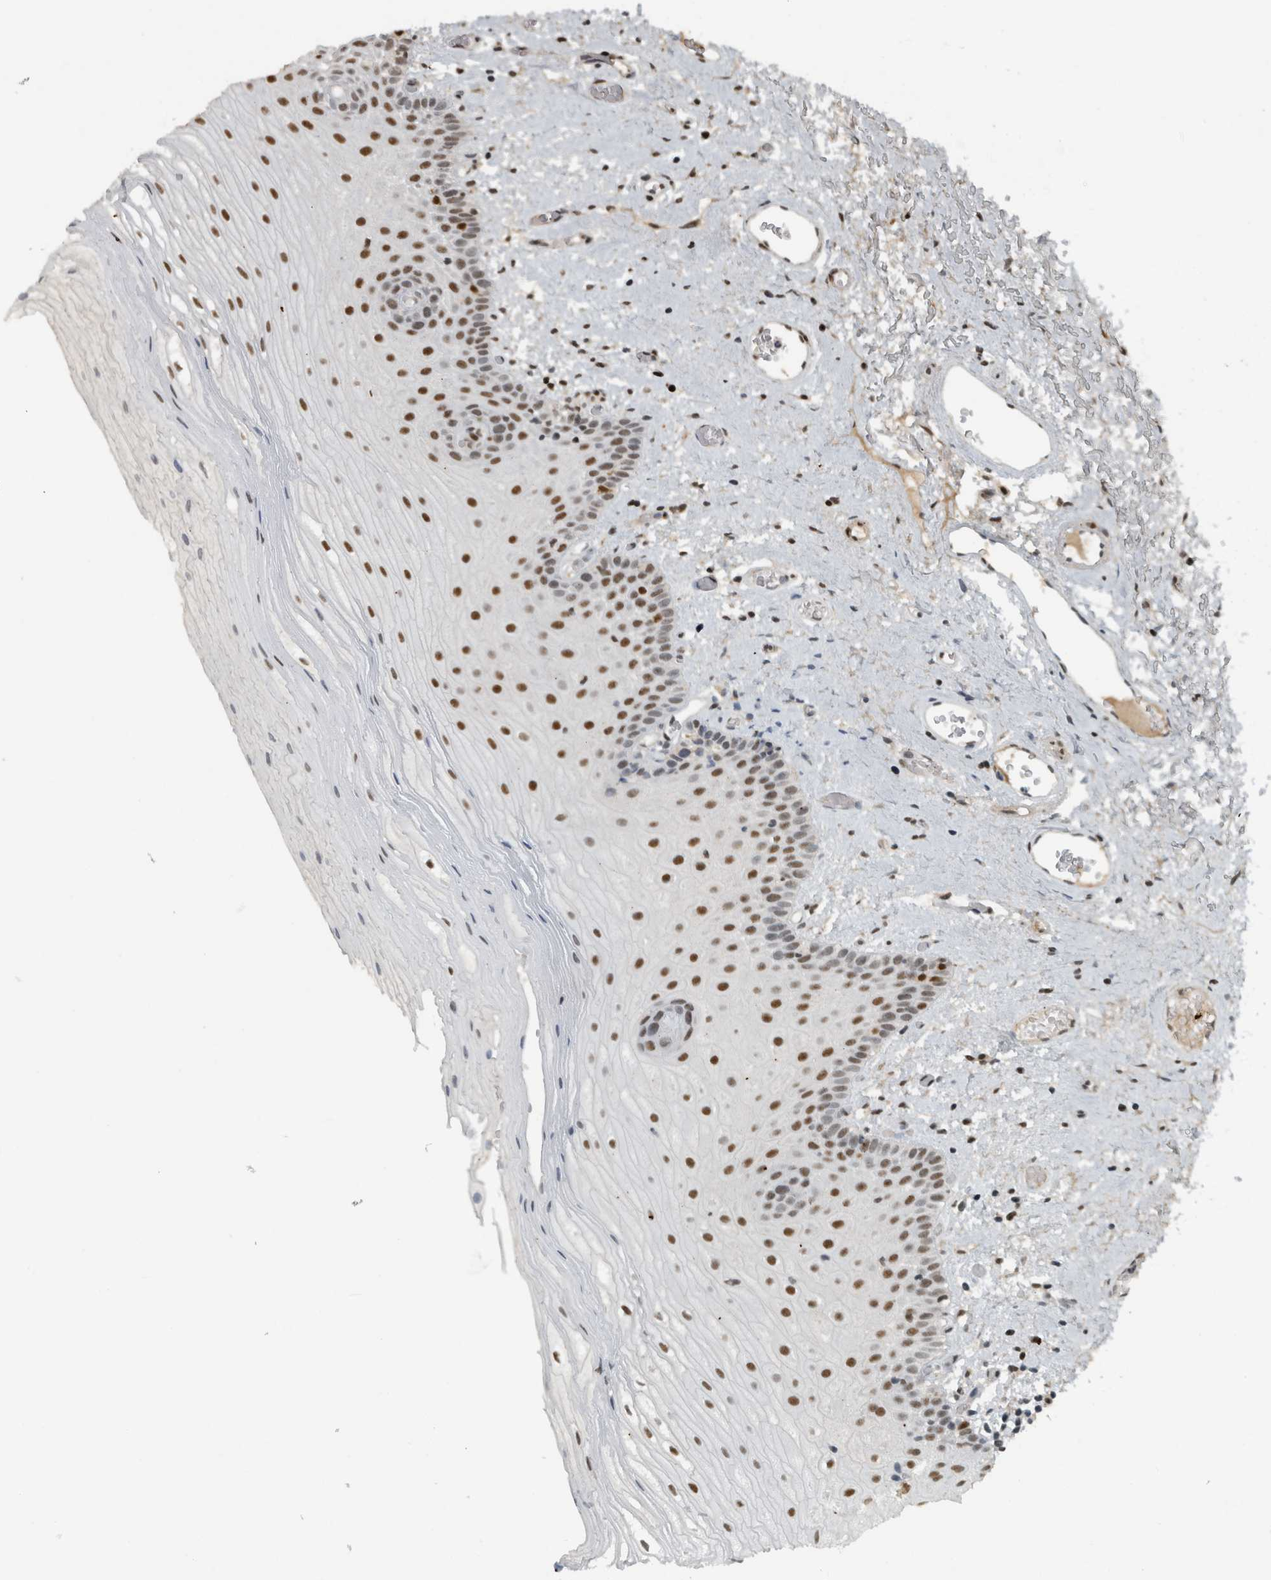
{"staining": {"intensity": "strong", "quantity": ">75%", "location": "nuclear"}, "tissue": "oral mucosa", "cell_type": "Squamous epithelial cells", "image_type": "normal", "snomed": [{"axis": "morphology", "description": "Normal tissue, NOS"}, {"axis": "topography", "description": "Oral tissue"}], "caption": "Oral mucosa stained for a protein exhibits strong nuclear positivity in squamous epithelial cells. (DAB IHC with brightfield microscopy, high magnification).", "gene": "ZNF24", "patient": {"sex": "male", "age": 52}}